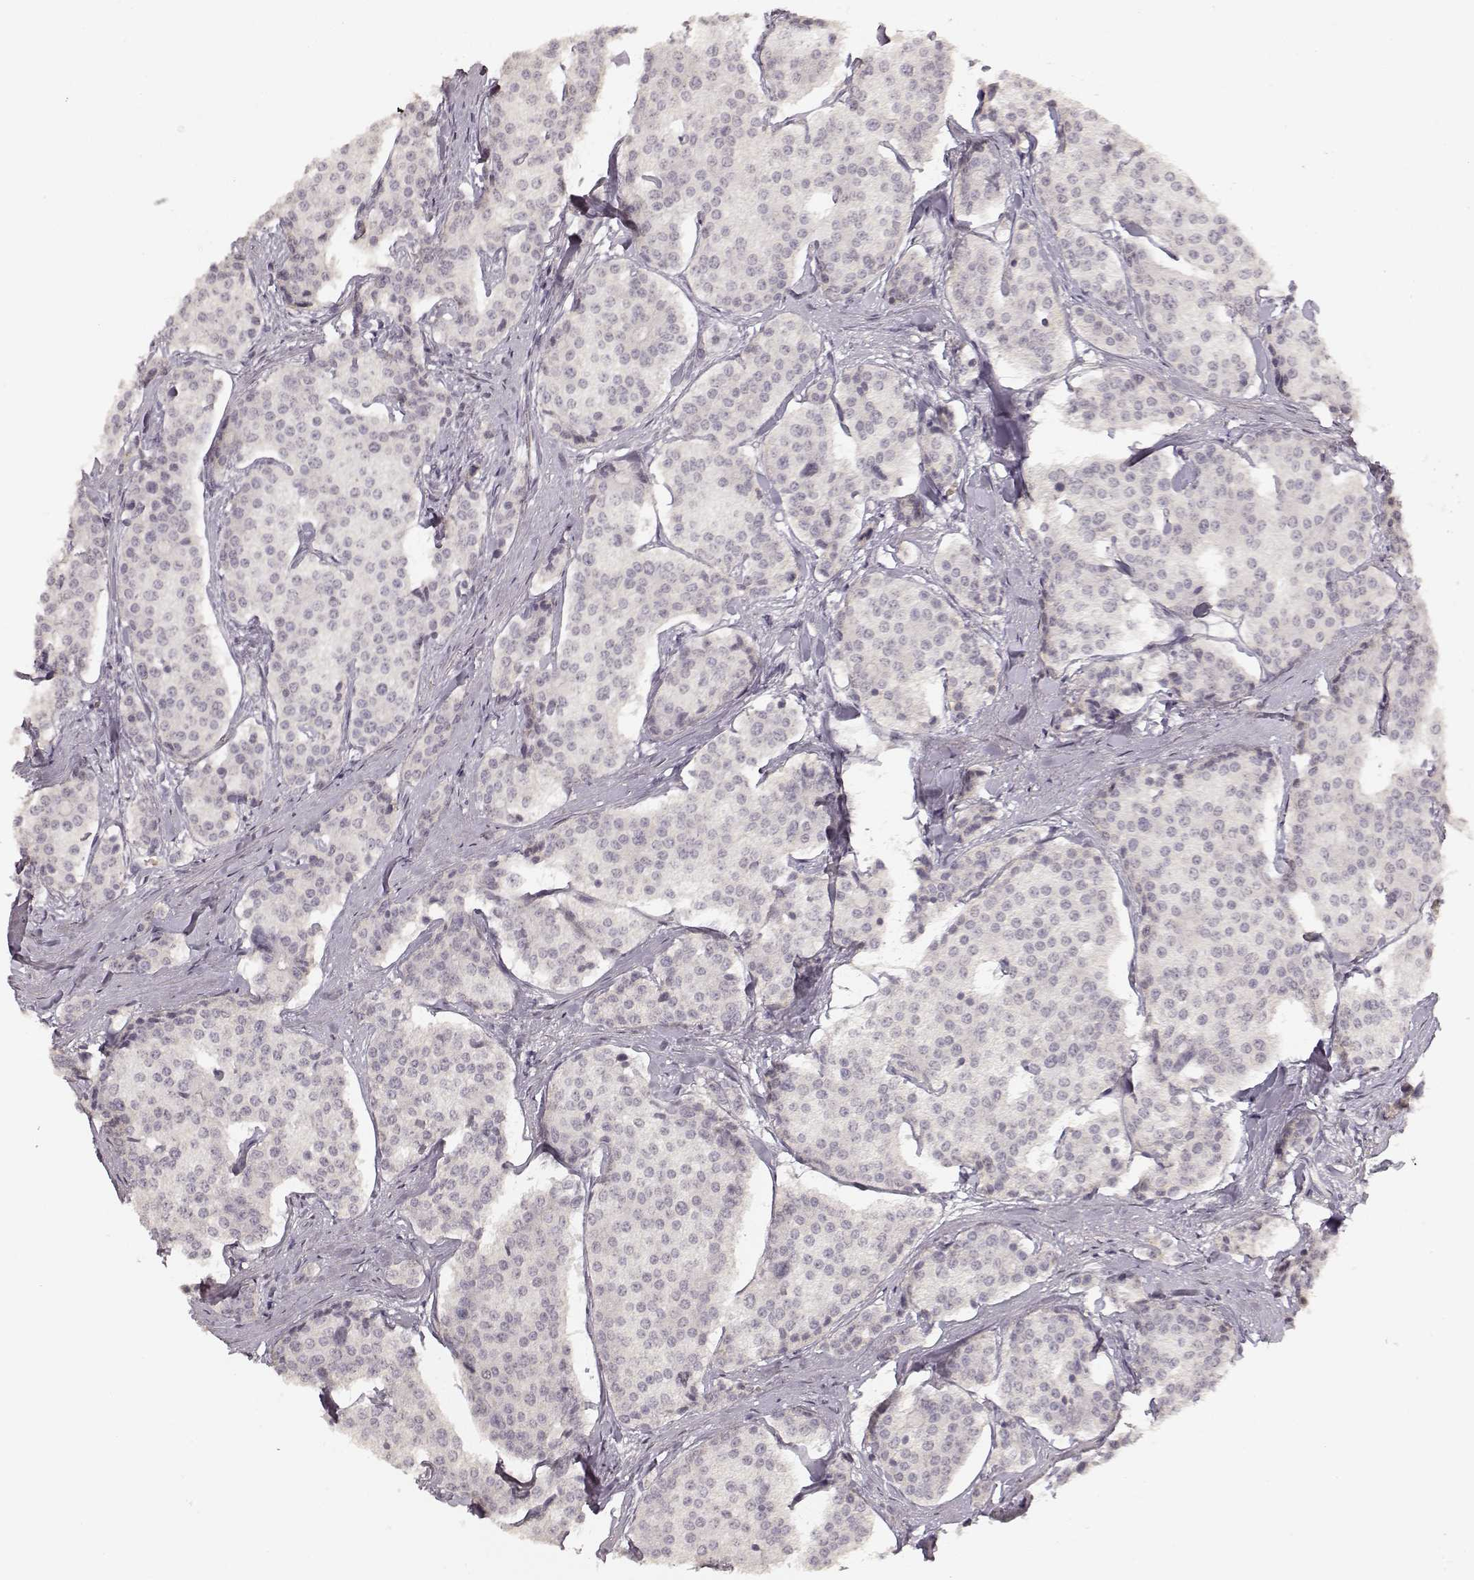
{"staining": {"intensity": "negative", "quantity": "none", "location": "none"}, "tissue": "carcinoid", "cell_type": "Tumor cells", "image_type": "cancer", "snomed": [{"axis": "morphology", "description": "Carcinoid, malignant, NOS"}, {"axis": "topography", "description": "Small intestine"}], "caption": "There is no significant expression in tumor cells of malignant carcinoid.", "gene": "LAMC2", "patient": {"sex": "female", "age": 65}}